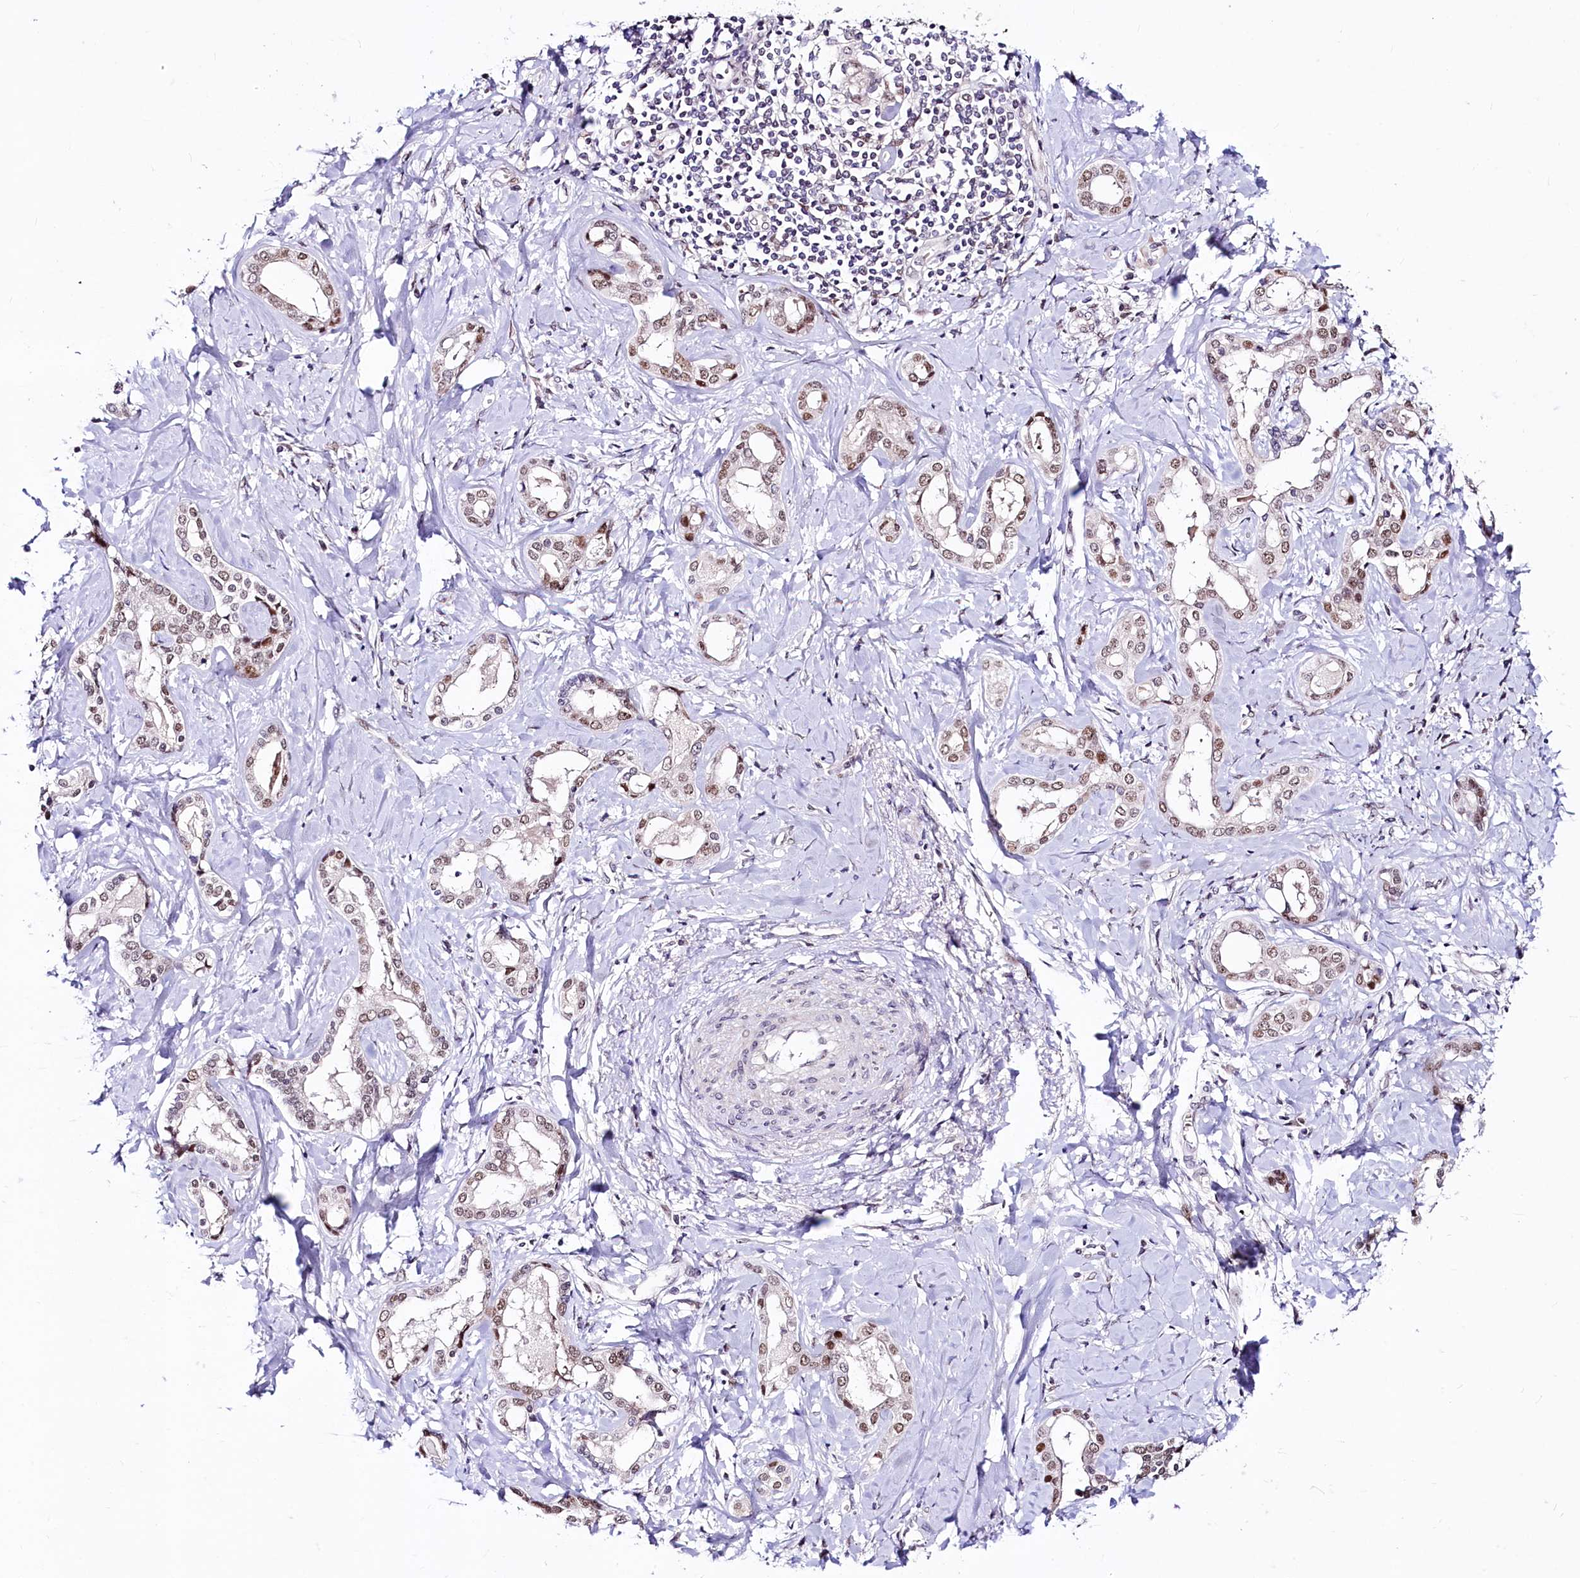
{"staining": {"intensity": "moderate", "quantity": ">75%", "location": "nuclear"}, "tissue": "liver cancer", "cell_type": "Tumor cells", "image_type": "cancer", "snomed": [{"axis": "morphology", "description": "Cholangiocarcinoma"}, {"axis": "topography", "description": "Liver"}], "caption": "Human cholangiocarcinoma (liver) stained with a brown dye reveals moderate nuclear positive staining in approximately >75% of tumor cells.", "gene": "LEUTX", "patient": {"sex": "female", "age": 77}}